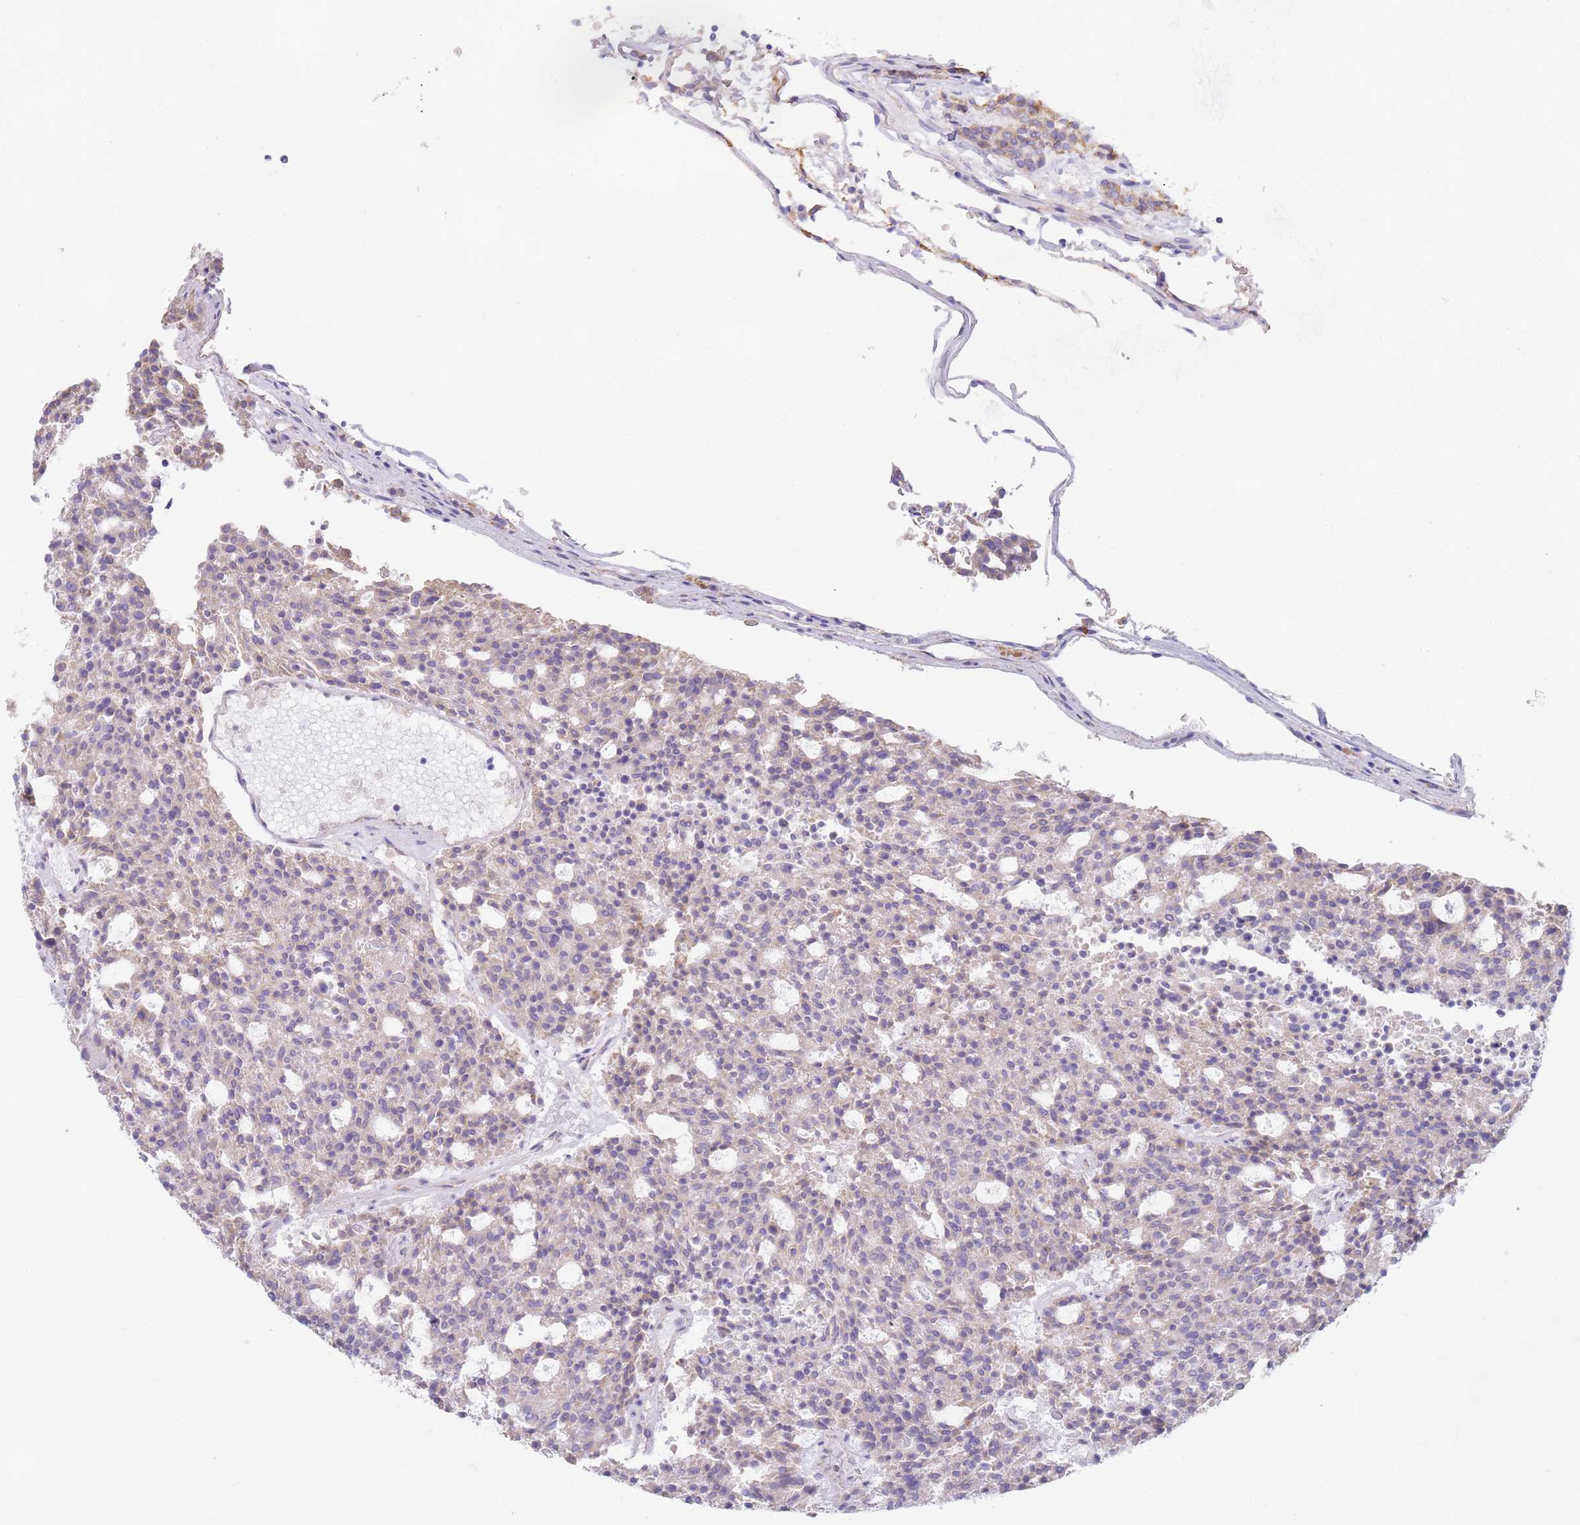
{"staining": {"intensity": "negative", "quantity": "none", "location": "none"}, "tissue": "carcinoid", "cell_type": "Tumor cells", "image_type": "cancer", "snomed": [{"axis": "morphology", "description": "Carcinoid, malignant, NOS"}, {"axis": "topography", "description": "Pancreas"}], "caption": "There is no significant staining in tumor cells of carcinoid.", "gene": "CCDC149", "patient": {"sex": "female", "age": 54}}